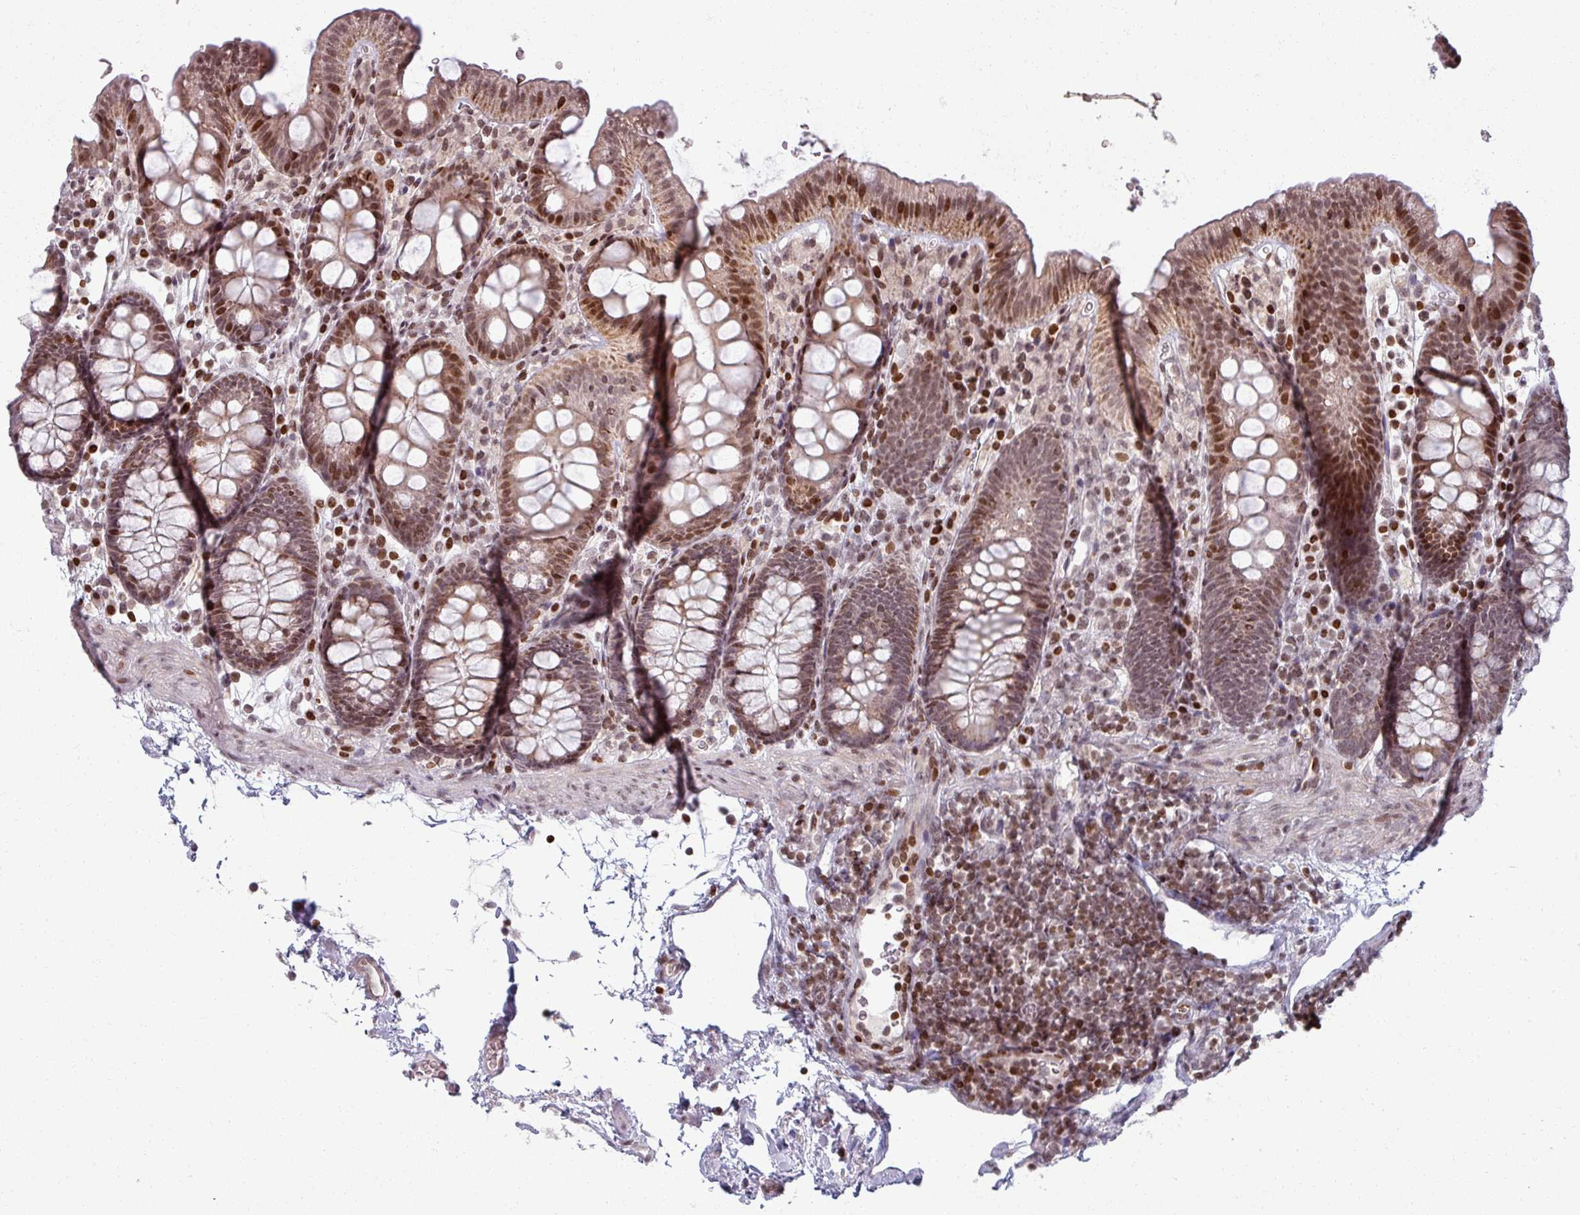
{"staining": {"intensity": "weak", "quantity": "25%-75%", "location": "cytoplasmic/membranous"}, "tissue": "colon", "cell_type": "Endothelial cells", "image_type": "normal", "snomed": [{"axis": "morphology", "description": "Normal tissue, NOS"}, {"axis": "topography", "description": "Colon"}], "caption": "Immunohistochemistry of unremarkable human colon reveals low levels of weak cytoplasmic/membranous expression in about 25%-75% of endothelial cells. The staining is performed using DAB (3,3'-diaminobenzidine) brown chromogen to label protein expression. The nuclei are counter-stained blue using hematoxylin.", "gene": "NCOR1", "patient": {"sex": "male", "age": 75}}